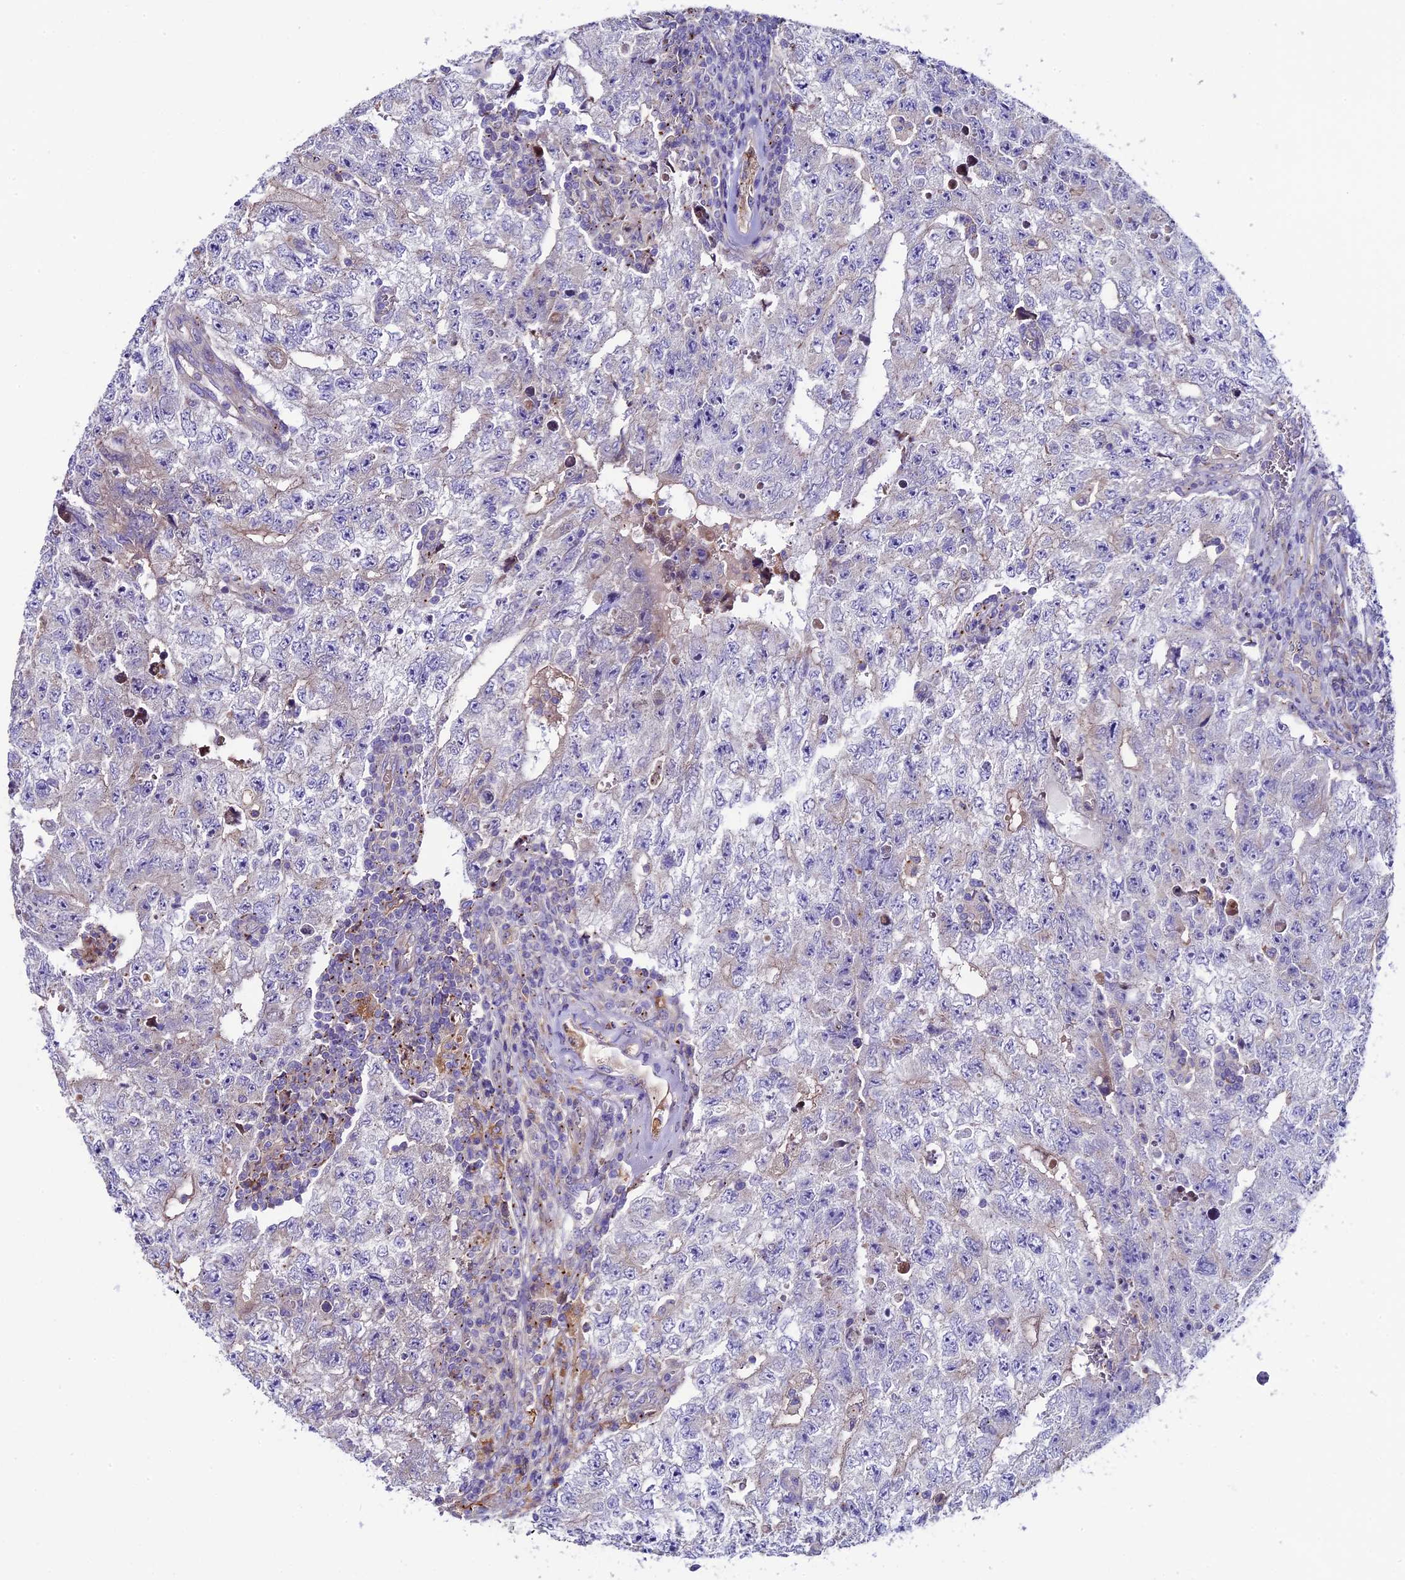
{"staining": {"intensity": "negative", "quantity": "none", "location": "none"}, "tissue": "testis cancer", "cell_type": "Tumor cells", "image_type": "cancer", "snomed": [{"axis": "morphology", "description": "Carcinoma, Embryonal, NOS"}, {"axis": "topography", "description": "Testis"}], "caption": "Immunohistochemical staining of testis embryonal carcinoma exhibits no significant positivity in tumor cells.", "gene": "PIGU", "patient": {"sex": "male", "age": 17}}